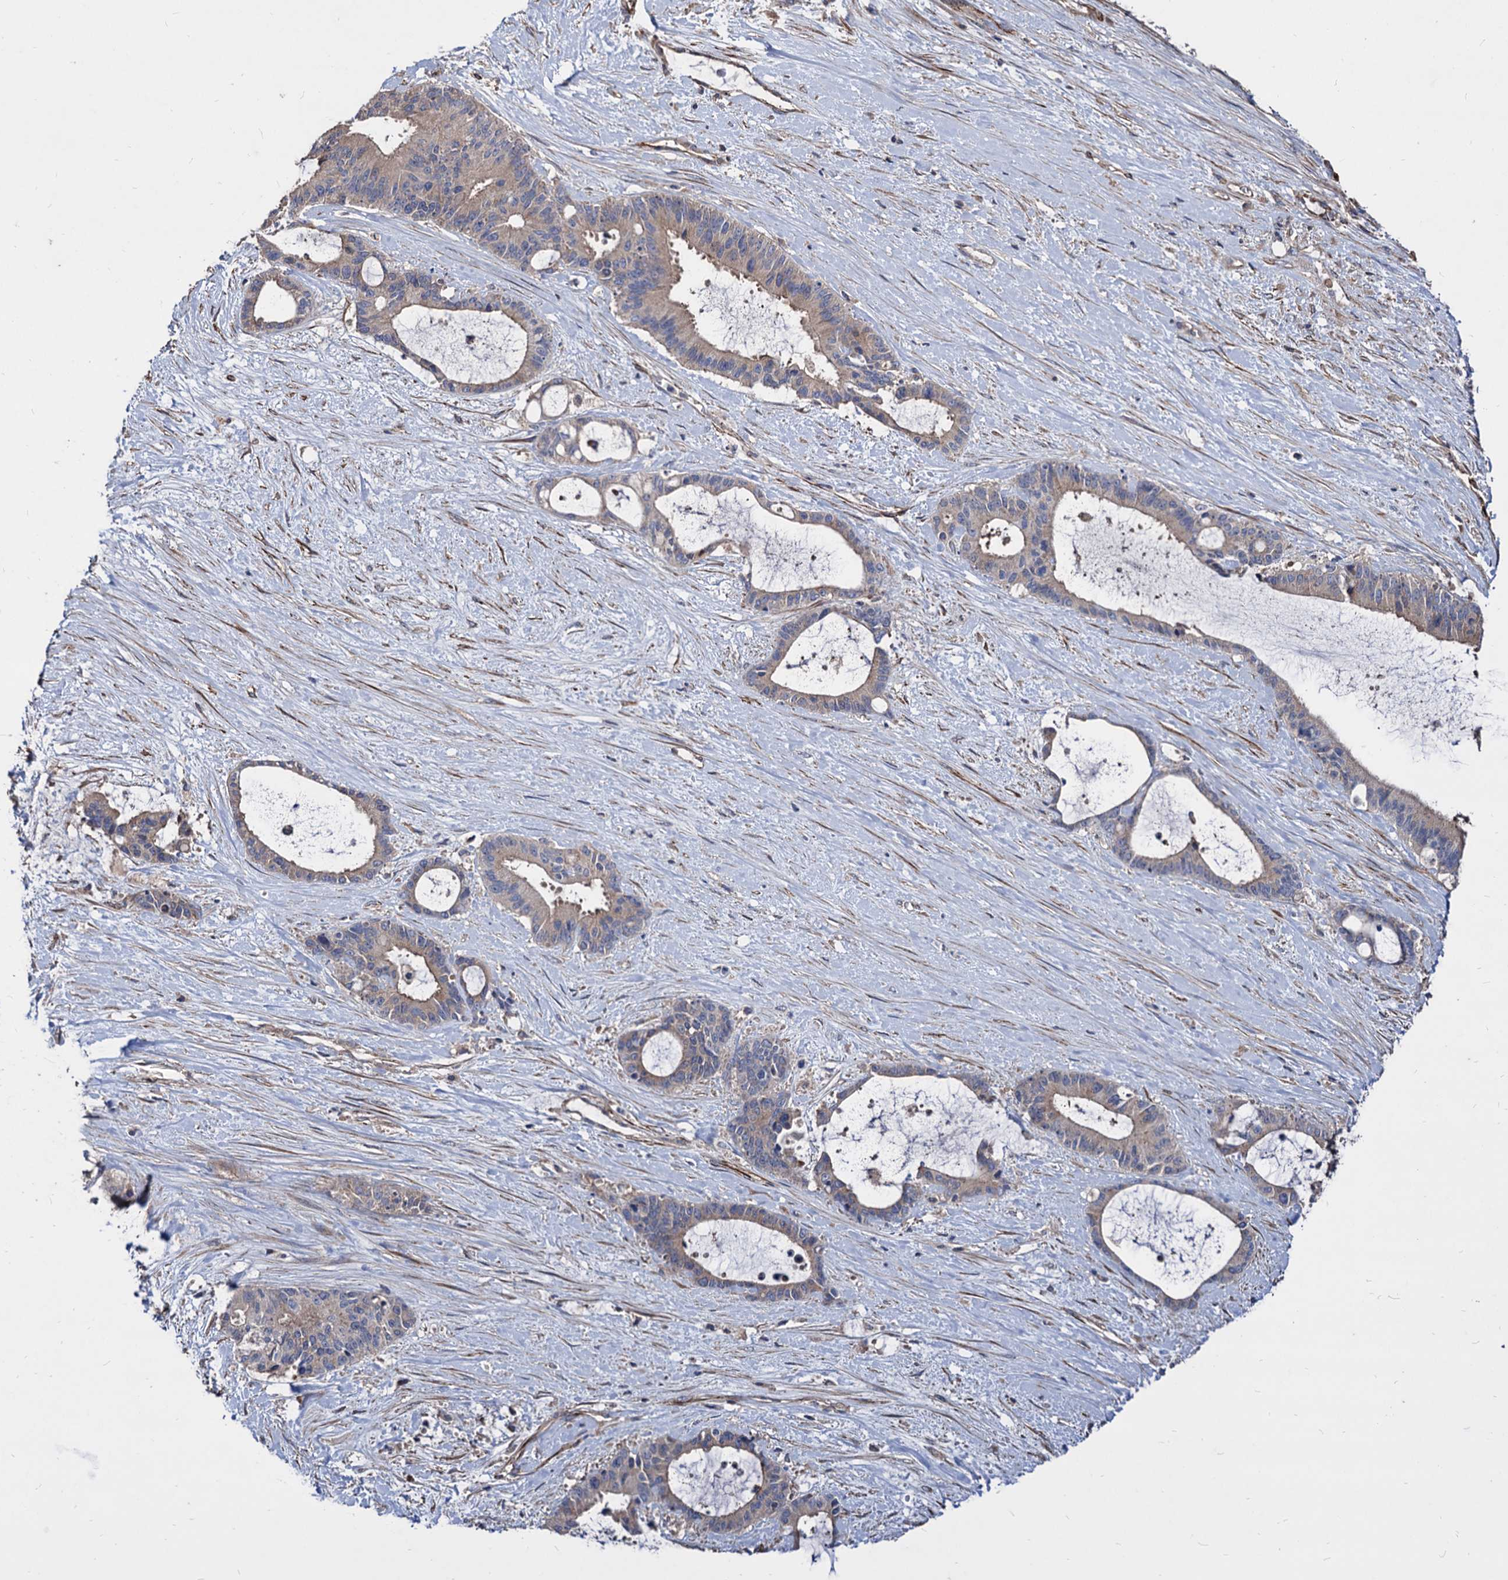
{"staining": {"intensity": "moderate", "quantity": "<25%", "location": "cytoplasmic/membranous"}, "tissue": "liver cancer", "cell_type": "Tumor cells", "image_type": "cancer", "snomed": [{"axis": "morphology", "description": "Normal tissue, NOS"}, {"axis": "morphology", "description": "Cholangiocarcinoma"}, {"axis": "topography", "description": "Liver"}, {"axis": "topography", "description": "Peripheral nerve tissue"}], "caption": "DAB immunohistochemical staining of liver cancer (cholangiocarcinoma) reveals moderate cytoplasmic/membranous protein expression in about <25% of tumor cells.", "gene": "WDR11", "patient": {"sex": "female", "age": 73}}